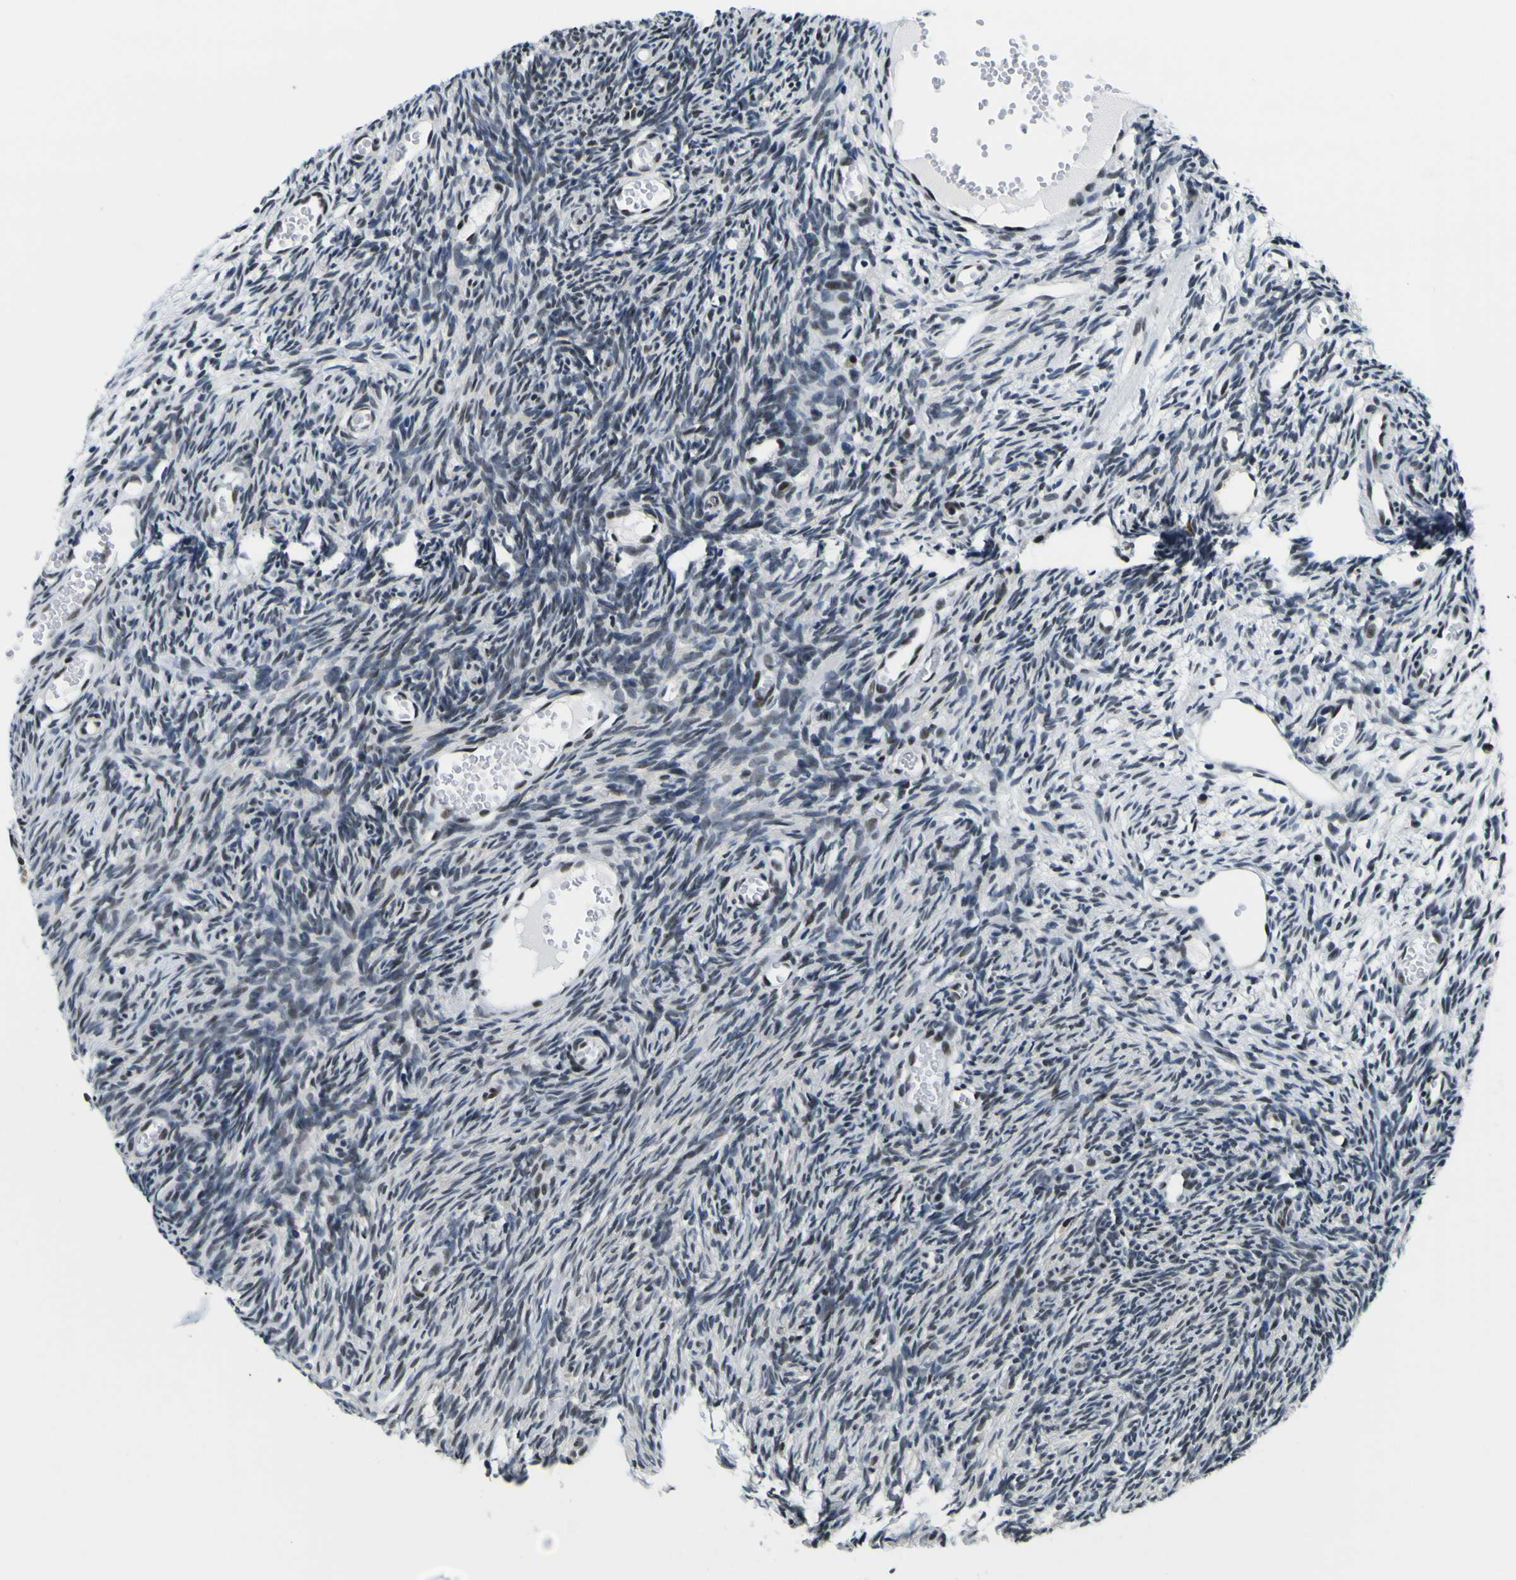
{"staining": {"intensity": "moderate", "quantity": "25%-75%", "location": "nuclear"}, "tissue": "ovary", "cell_type": "Ovarian stroma cells", "image_type": "normal", "snomed": [{"axis": "morphology", "description": "Normal tissue, NOS"}, {"axis": "topography", "description": "Ovary"}], "caption": "Protein positivity by immunohistochemistry (IHC) displays moderate nuclear staining in approximately 25%-75% of ovarian stroma cells in unremarkable ovary.", "gene": "SP1", "patient": {"sex": "female", "age": 35}}